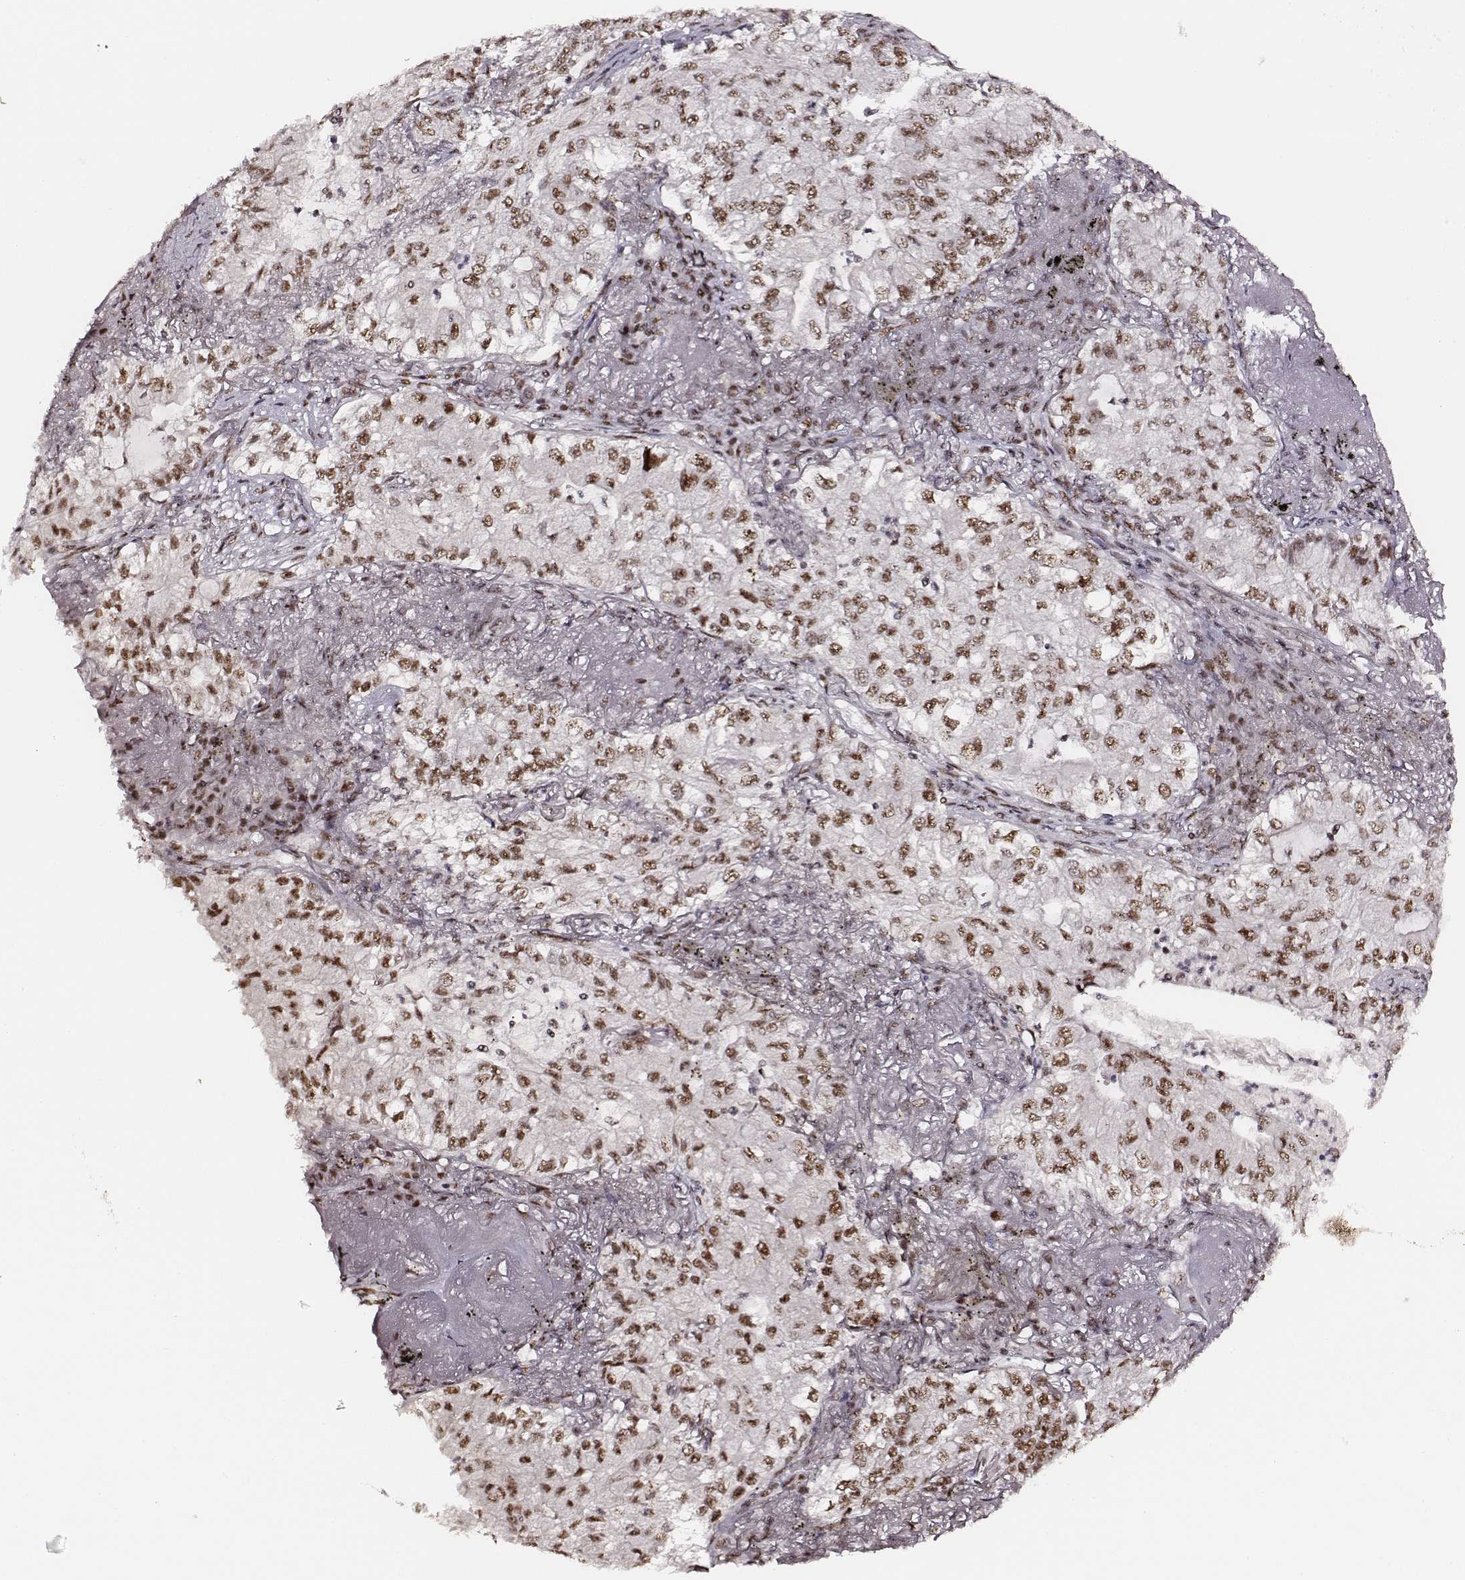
{"staining": {"intensity": "moderate", "quantity": ">75%", "location": "nuclear"}, "tissue": "lung cancer", "cell_type": "Tumor cells", "image_type": "cancer", "snomed": [{"axis": "morphology", "description": "Adenocarcinoma, NOS"}, {"axis": "topography", "description": "Lung"}], "caption": "Immunohistochemistry (IHC) histopathology image of neoplastic tissue: lung adenocarcinoma stained using IHC demonstrates medium levels of moderate protein expression localized specifically in the nuclear of tumor cells, appearing as a nuclear brown color.", "gene": "PPARA", "patient": {"sex": "female", "age": 73}}